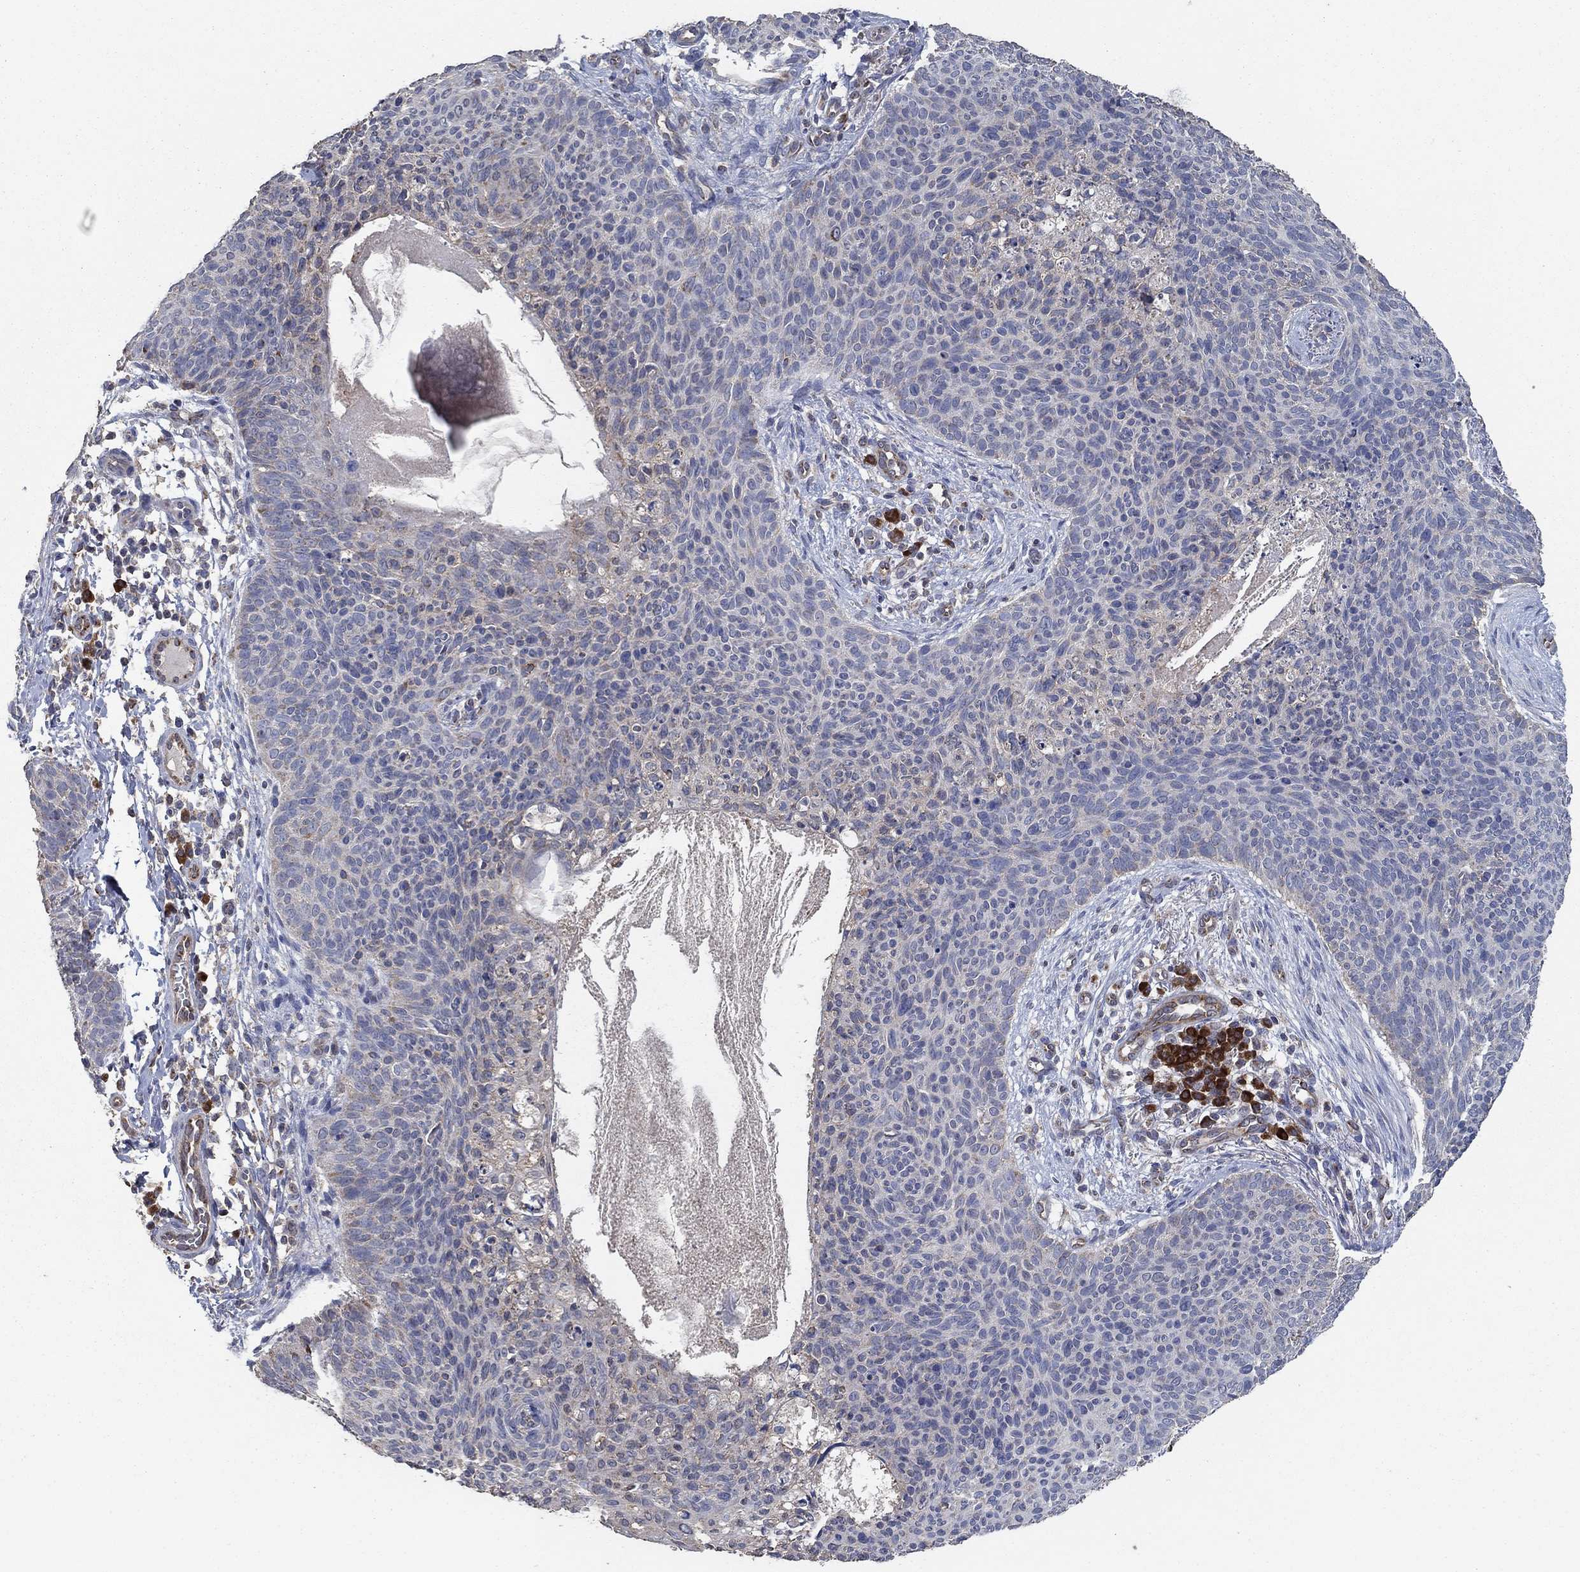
{"staining": {"intensity": "negative", "quantity": "none", "location": "none"}, "tissue": "skin cancer", "cell_type": "Tumor cells", "image_type": "cancer", "snomed": [{"axis": "morphology", "description": "Basal cell carcinoma"}, {"axis": "topography", "description": "Skin"}], "caption": "Skin cancer (basal cell carcinoma) was stained to show a protein in brown. There is no significant expression in tumor cells.", "gene": "HID1", "patient": {"sex": "male", "age": 64}}